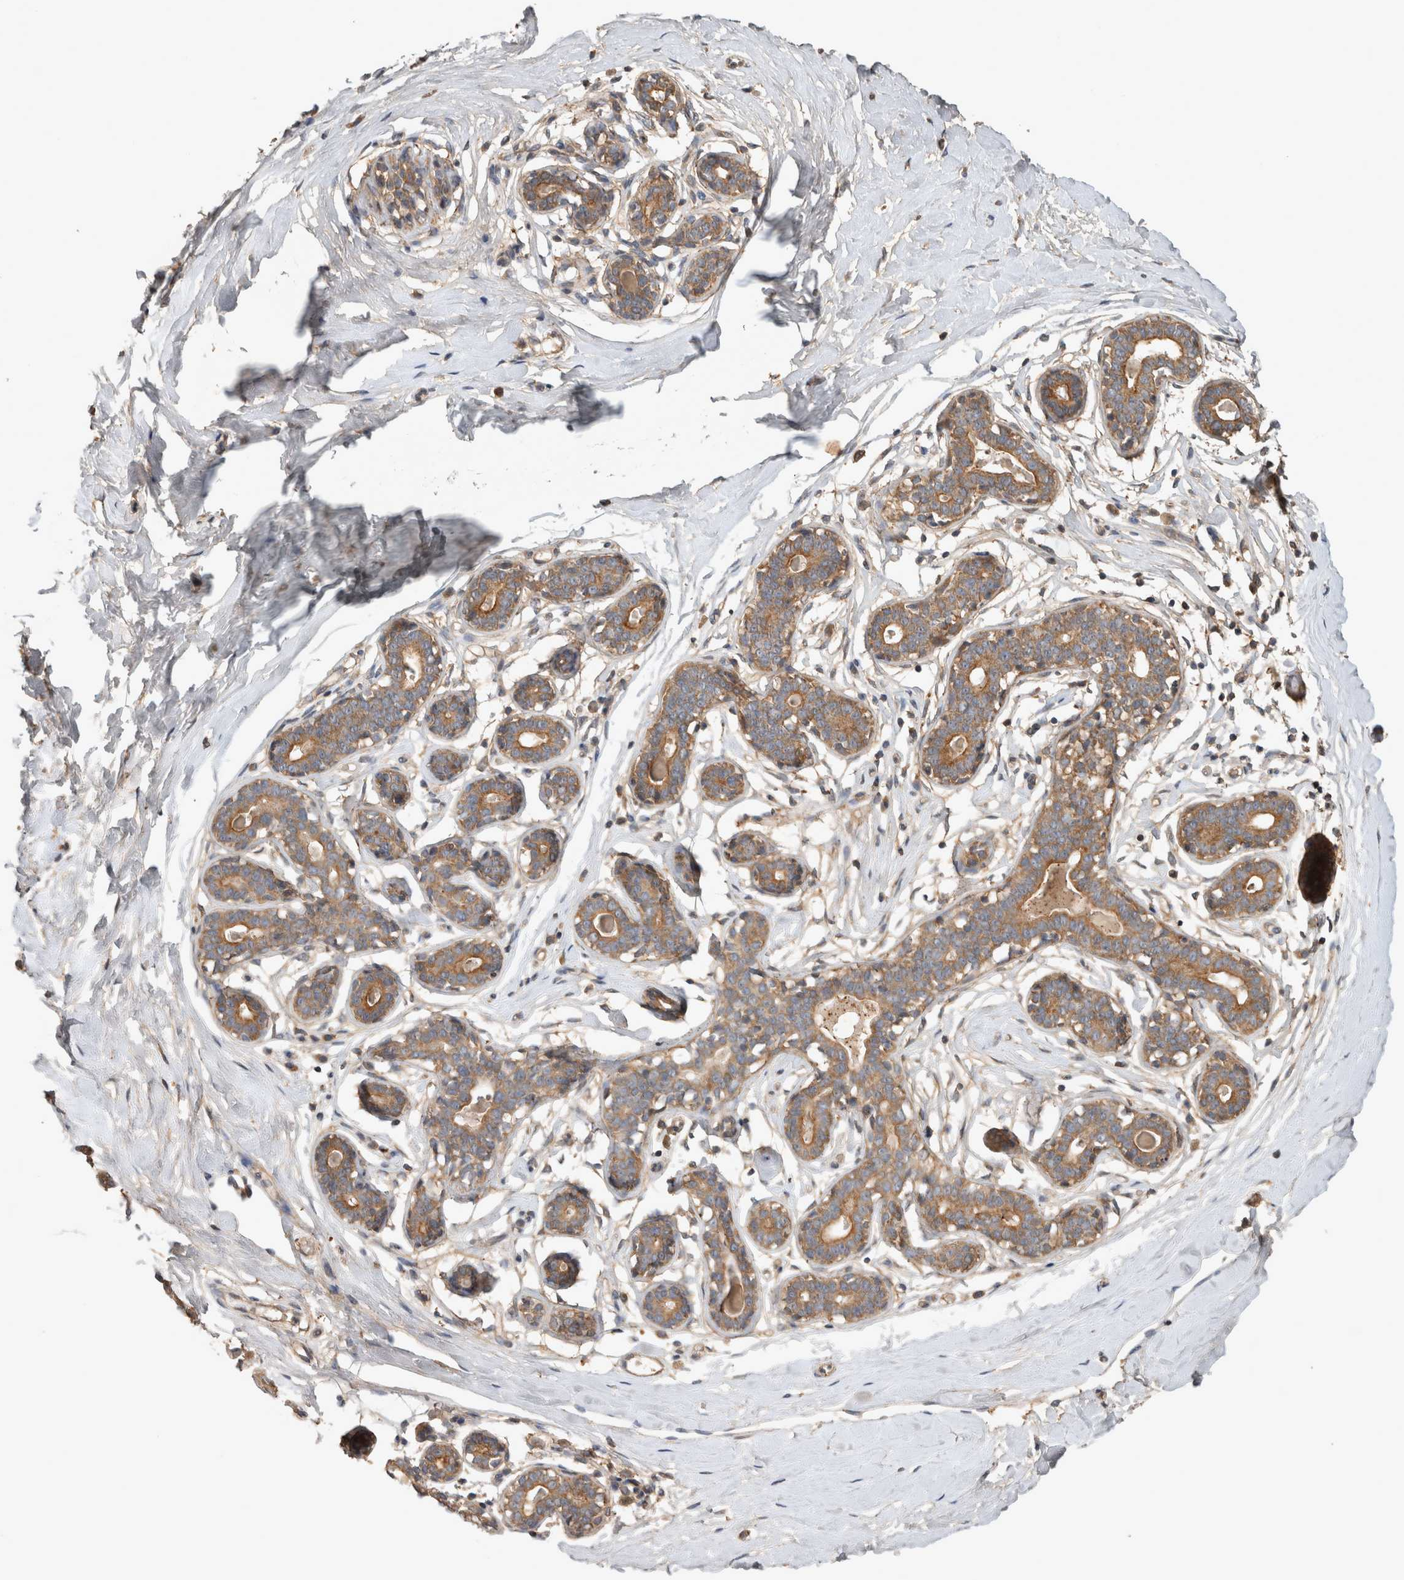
{"staining": {"intensity": "moderate", "quantity": ">75%", "location": "cytoplasmic/membranous"}, "tissue": "breast", "cell_type": "Adipocytes", "image_type": "normal", "snomed": [{"axis": "morphology", "description": "Normal tissue, NOS"}, {"axis": "topography", "description": "Breast"}], "caption": "Protein staining of unremarkable breast reveals moderate cytoplasmic/membranous expression in approximately >75% of adipocytes.", "gene": "TRMT61B", "patient": {"sex": "female", "age": 23}}